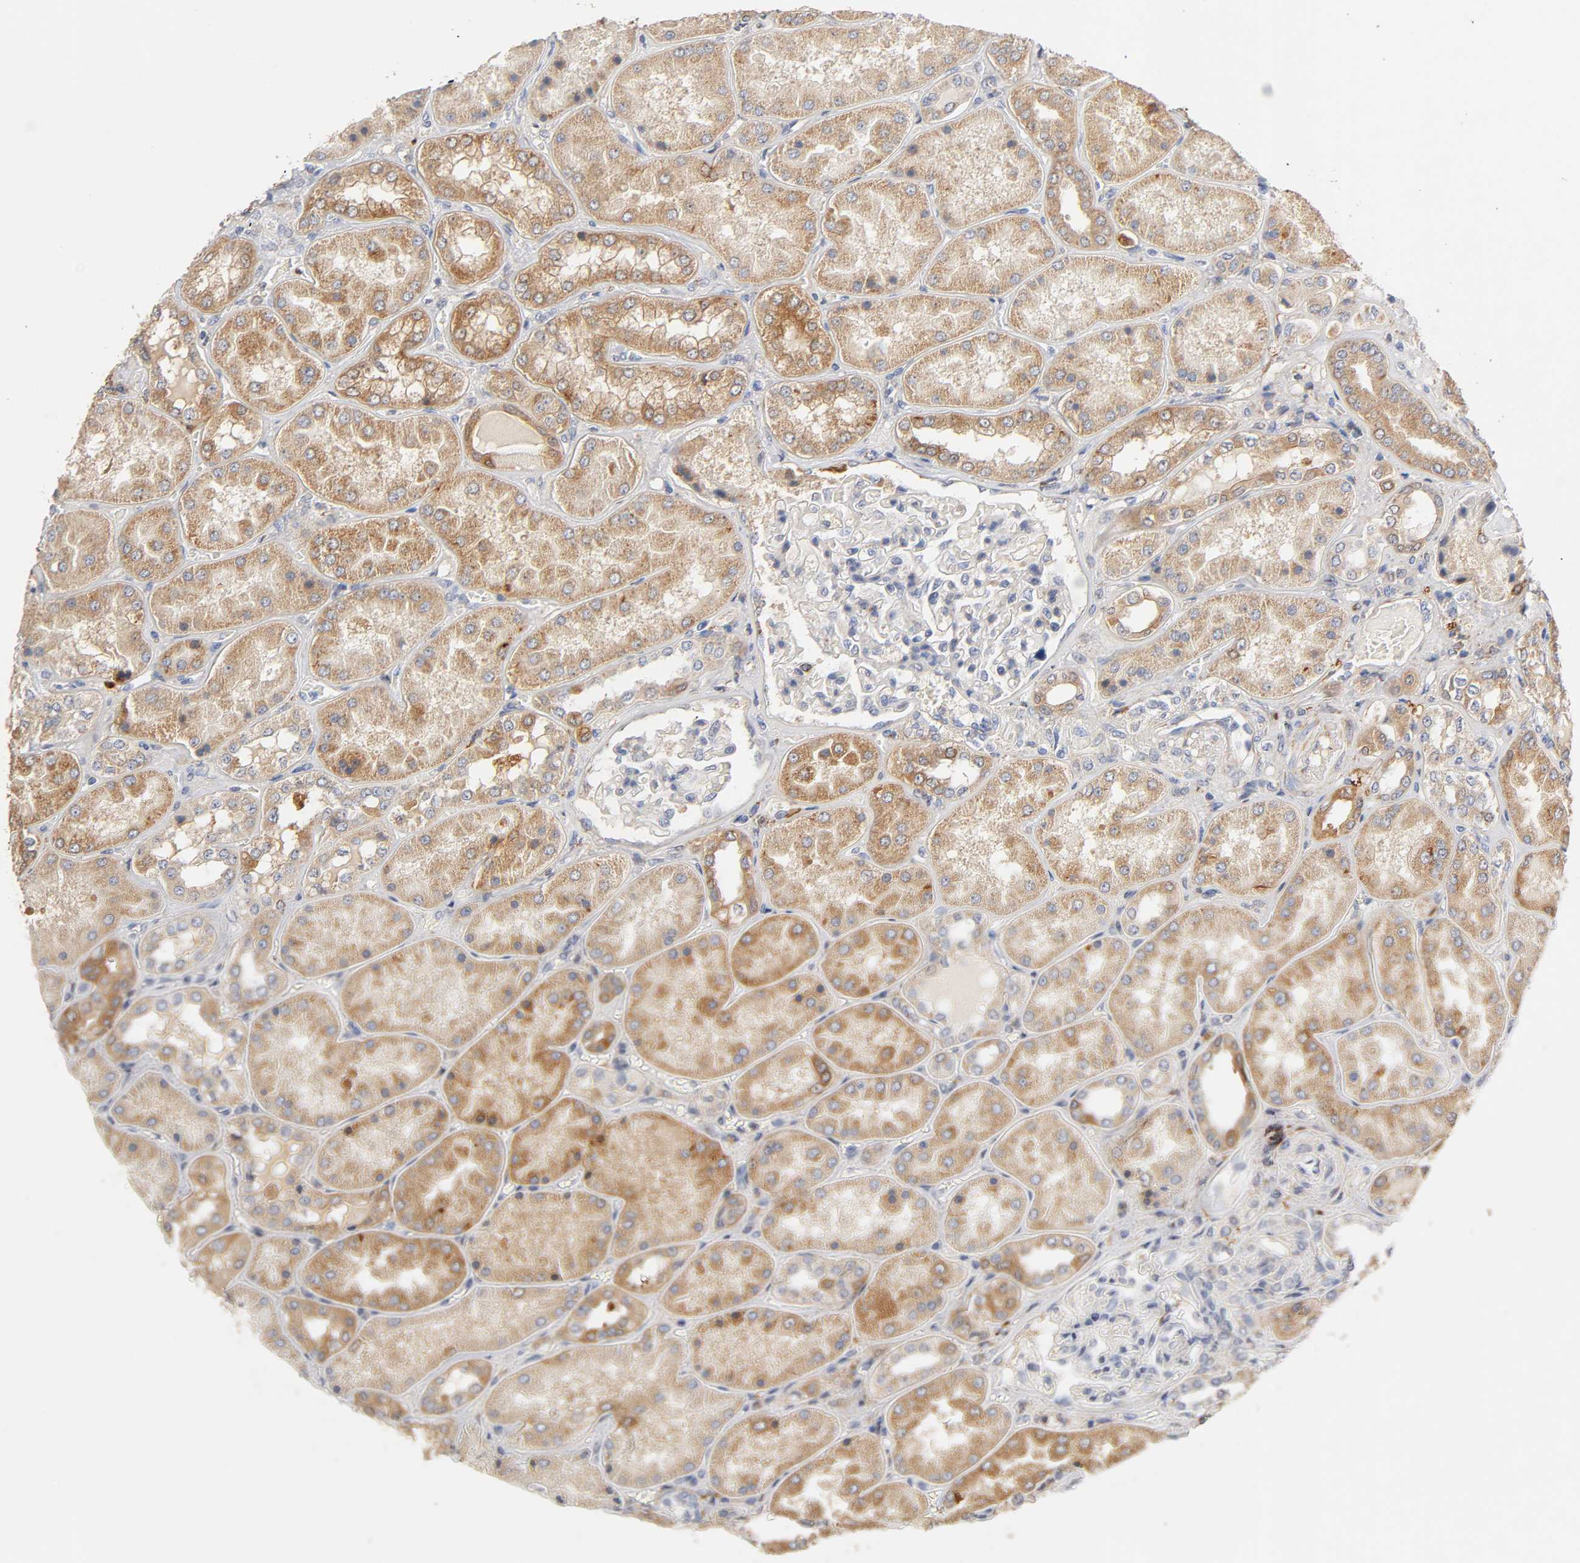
{"staining": {"intensity": "negative", "quantity": "none", "location": "none"}, "tissue": "kidney", "cell_type": "Cells in glomeruli", "image_type": "normal", "snomed": [{"axis": "morphology", "description": "Normal tissue, NOS"}, {"axis": "topography", "description": "Kidney"}], "caption": "An image of human kidney is negative for staining in cells in glomeruli. (Immunohistochemistry (ihc), brightfield microscopy, high magnification).", "gene": "ISG15", "patient": {"sex": "female", "age": 56}}